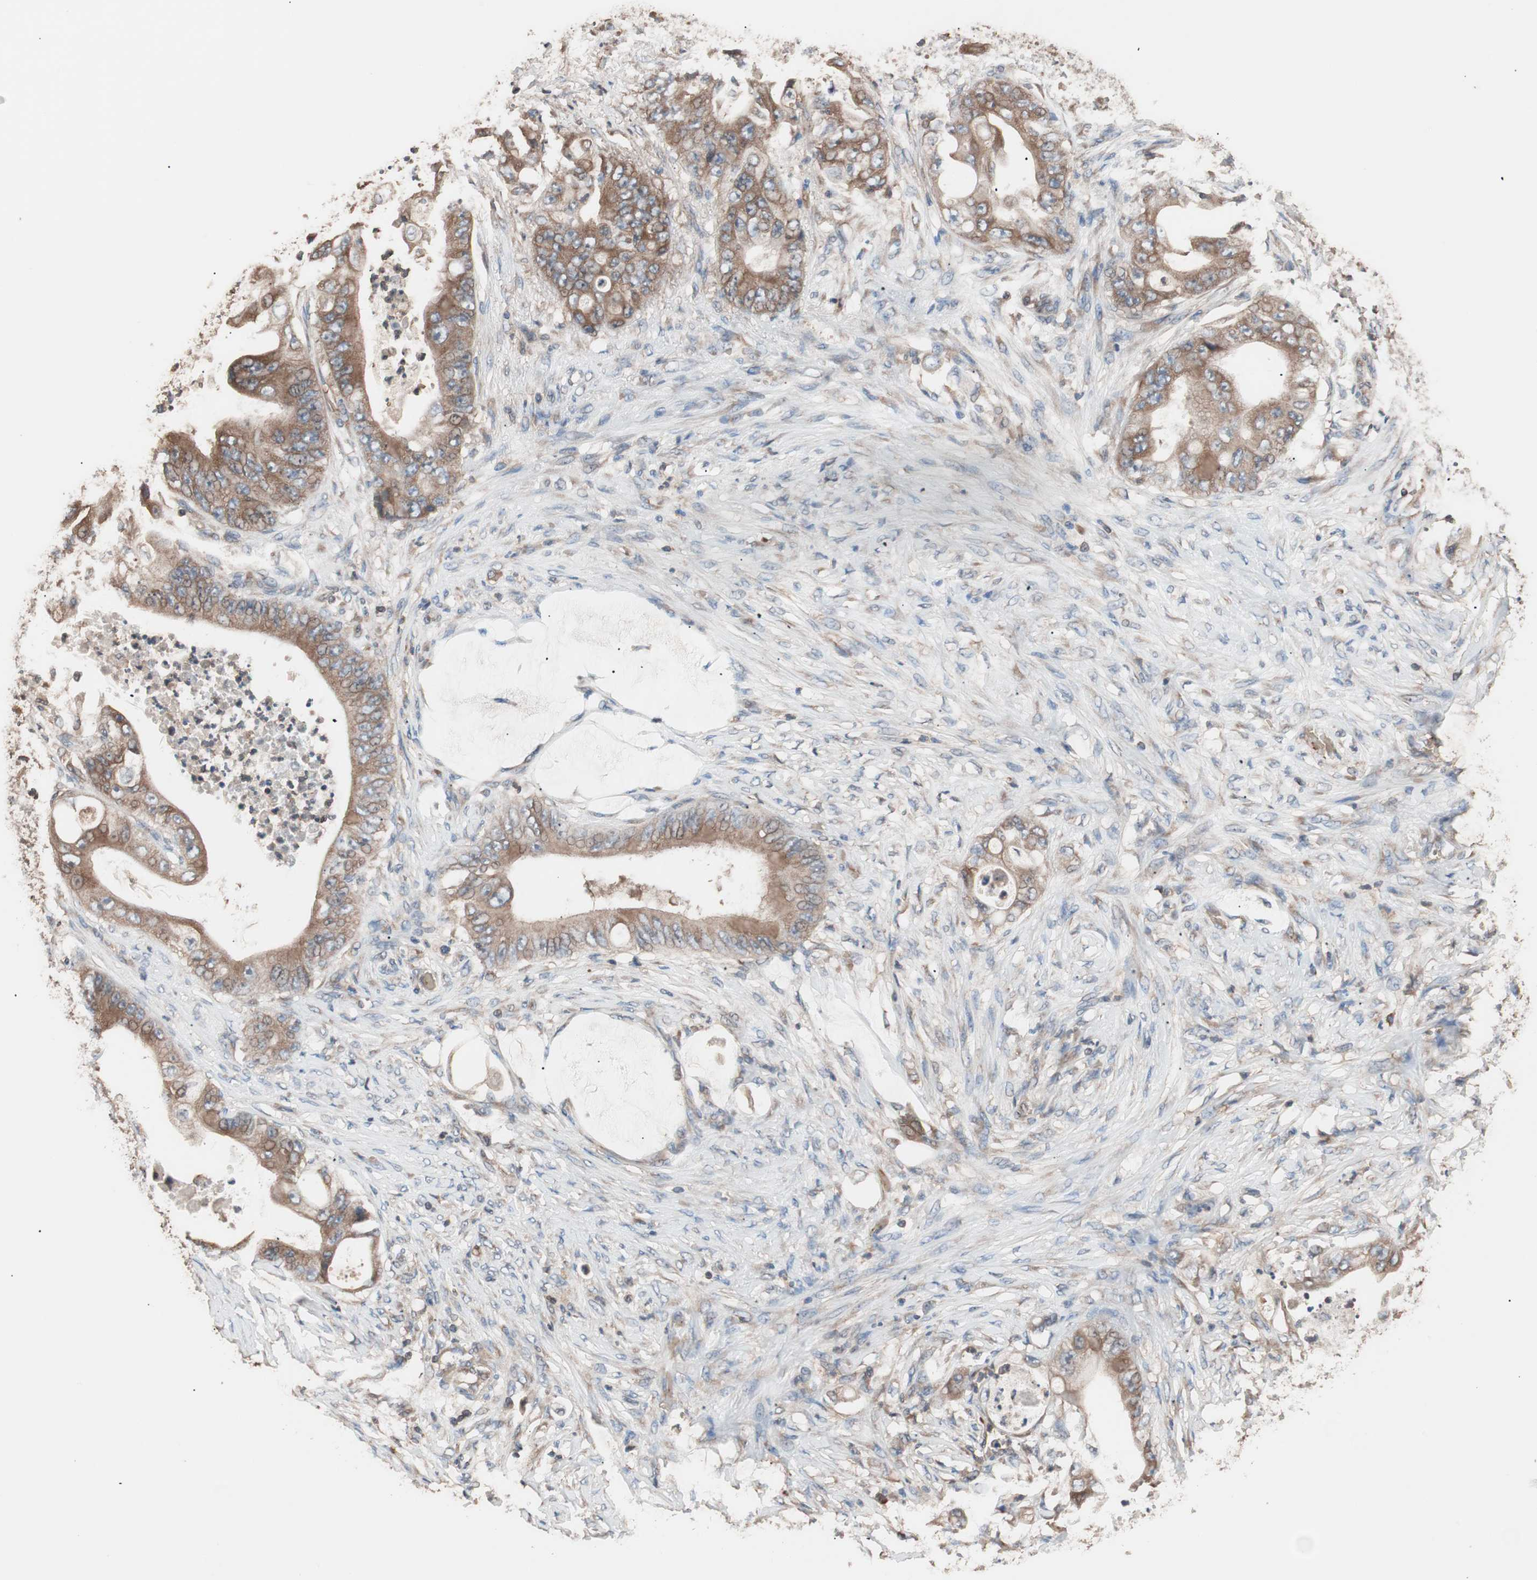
{"staining": {"intensity": "moderate", "quantity": ">75%", "location": "cytoplasmic/membranous"}, "tissue": "stomach cancer", "cell_type": "Tumor cells", "image_type": "cancer", "snomed": [{"axis": "morphology", "description": "Adenocarcinoma, NOS"}, {"axis": "topography", "description": "Stomach"}], "caption": "IHC of human stomach adenocarcinoma demonstrates medium levels of moderate cytoplasmic/membranous positivity in about >75% of tumor cells. (IHC, brightfield microscopy, high magnification).", "gene": "GLYCTK", "patient": {"sex": "female", "age": 73}}